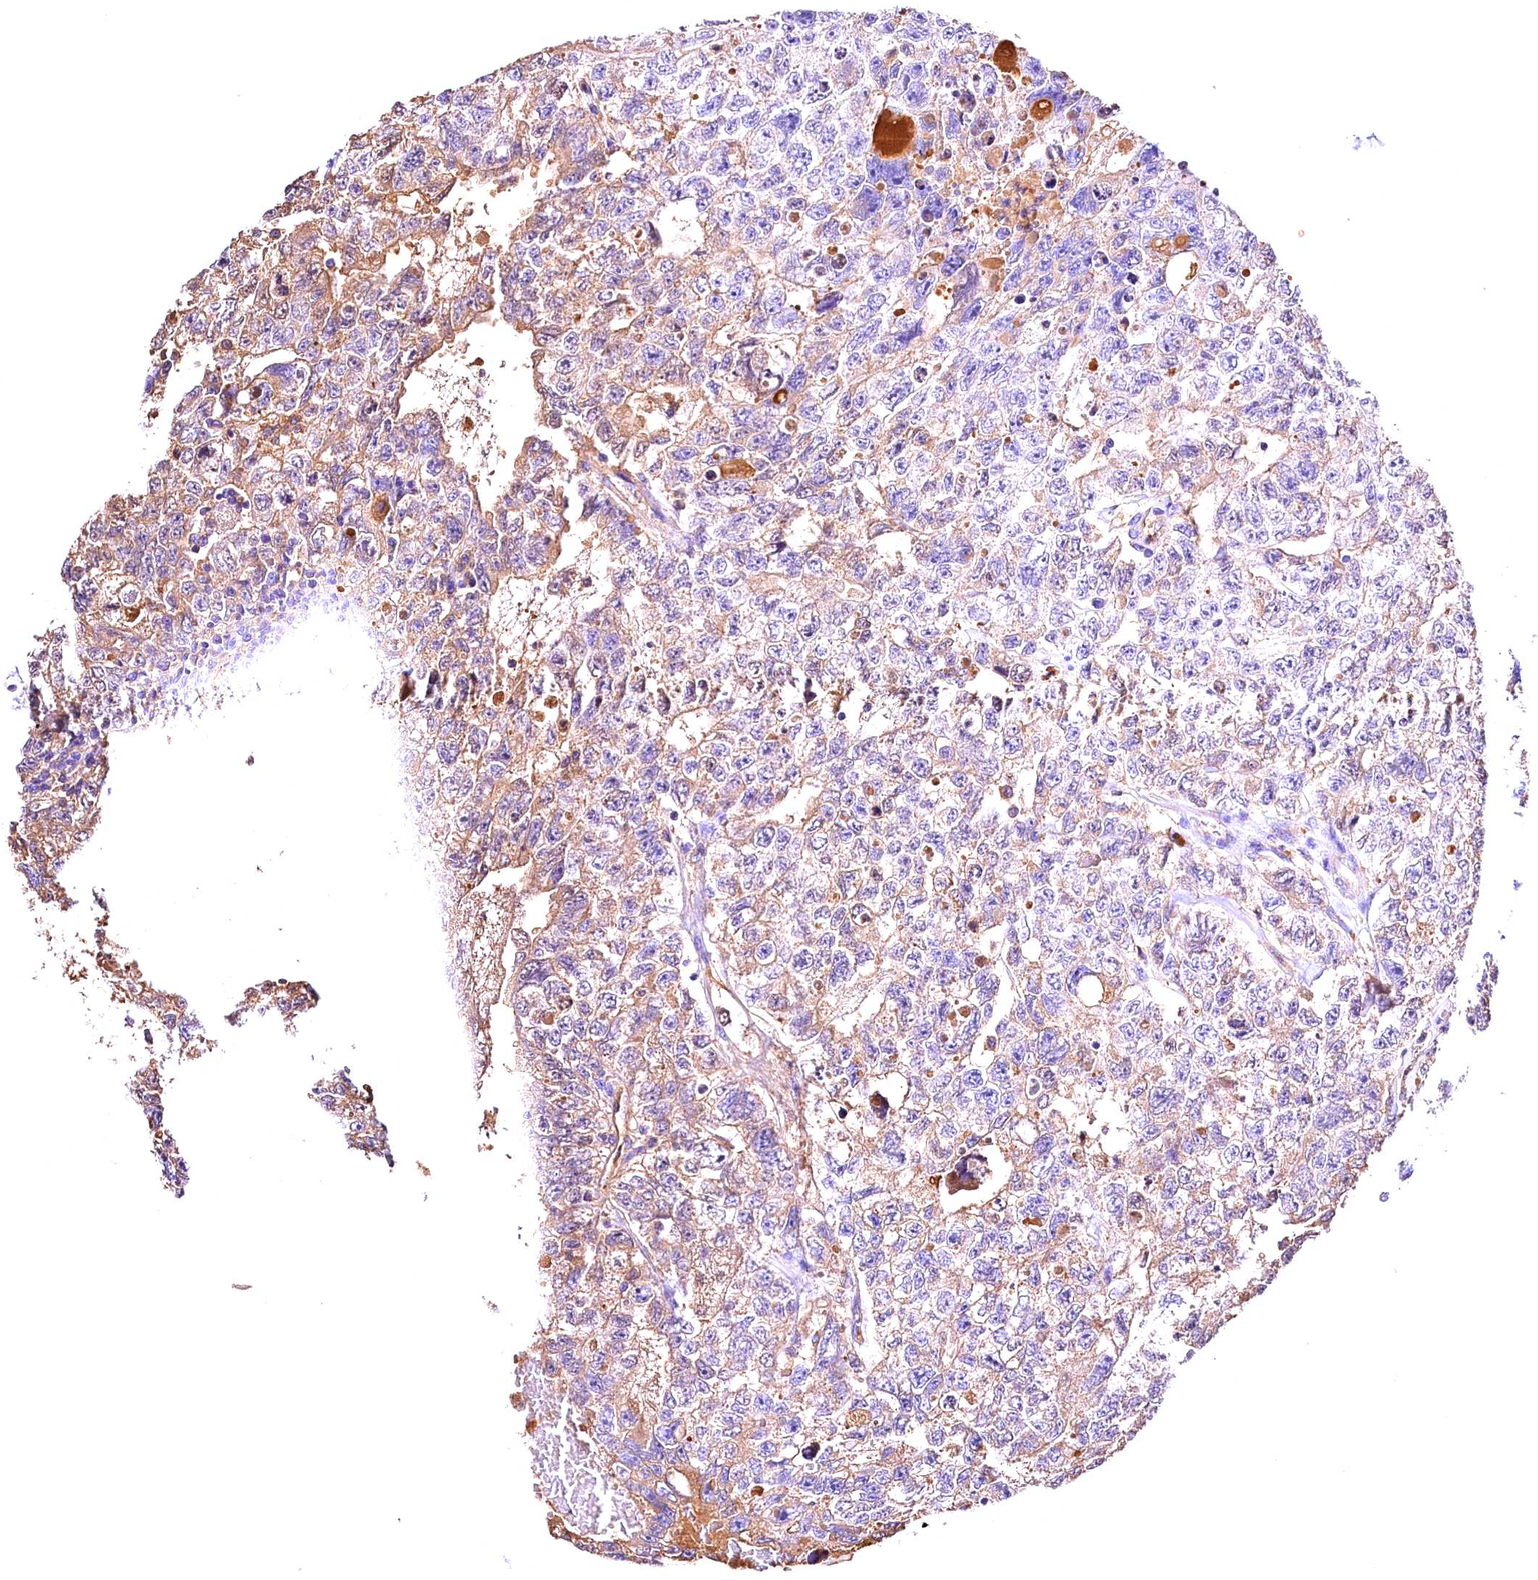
{"staining": {"intensity": "moderate", "quantity": "25%-75%", "location": "cytoplasmic/membranous"}, "tissue": "testis cancer", "cell_type": "Tumor cells", "image_type": "cancer", "snomed": [{"axis": "morphology", "description": "Carcinoma, Embryonal, NOS"}, {"axis": "topography", "description": "Testis"}], "caption": "IHC of testis embryonal carcinoma displays medium levels of moderate cytoplasmic/membranous staining in approximately 25%-75% of tumor cells.", "gene": "ARMC6", "patient": {"sex": "male", "age": 26}}